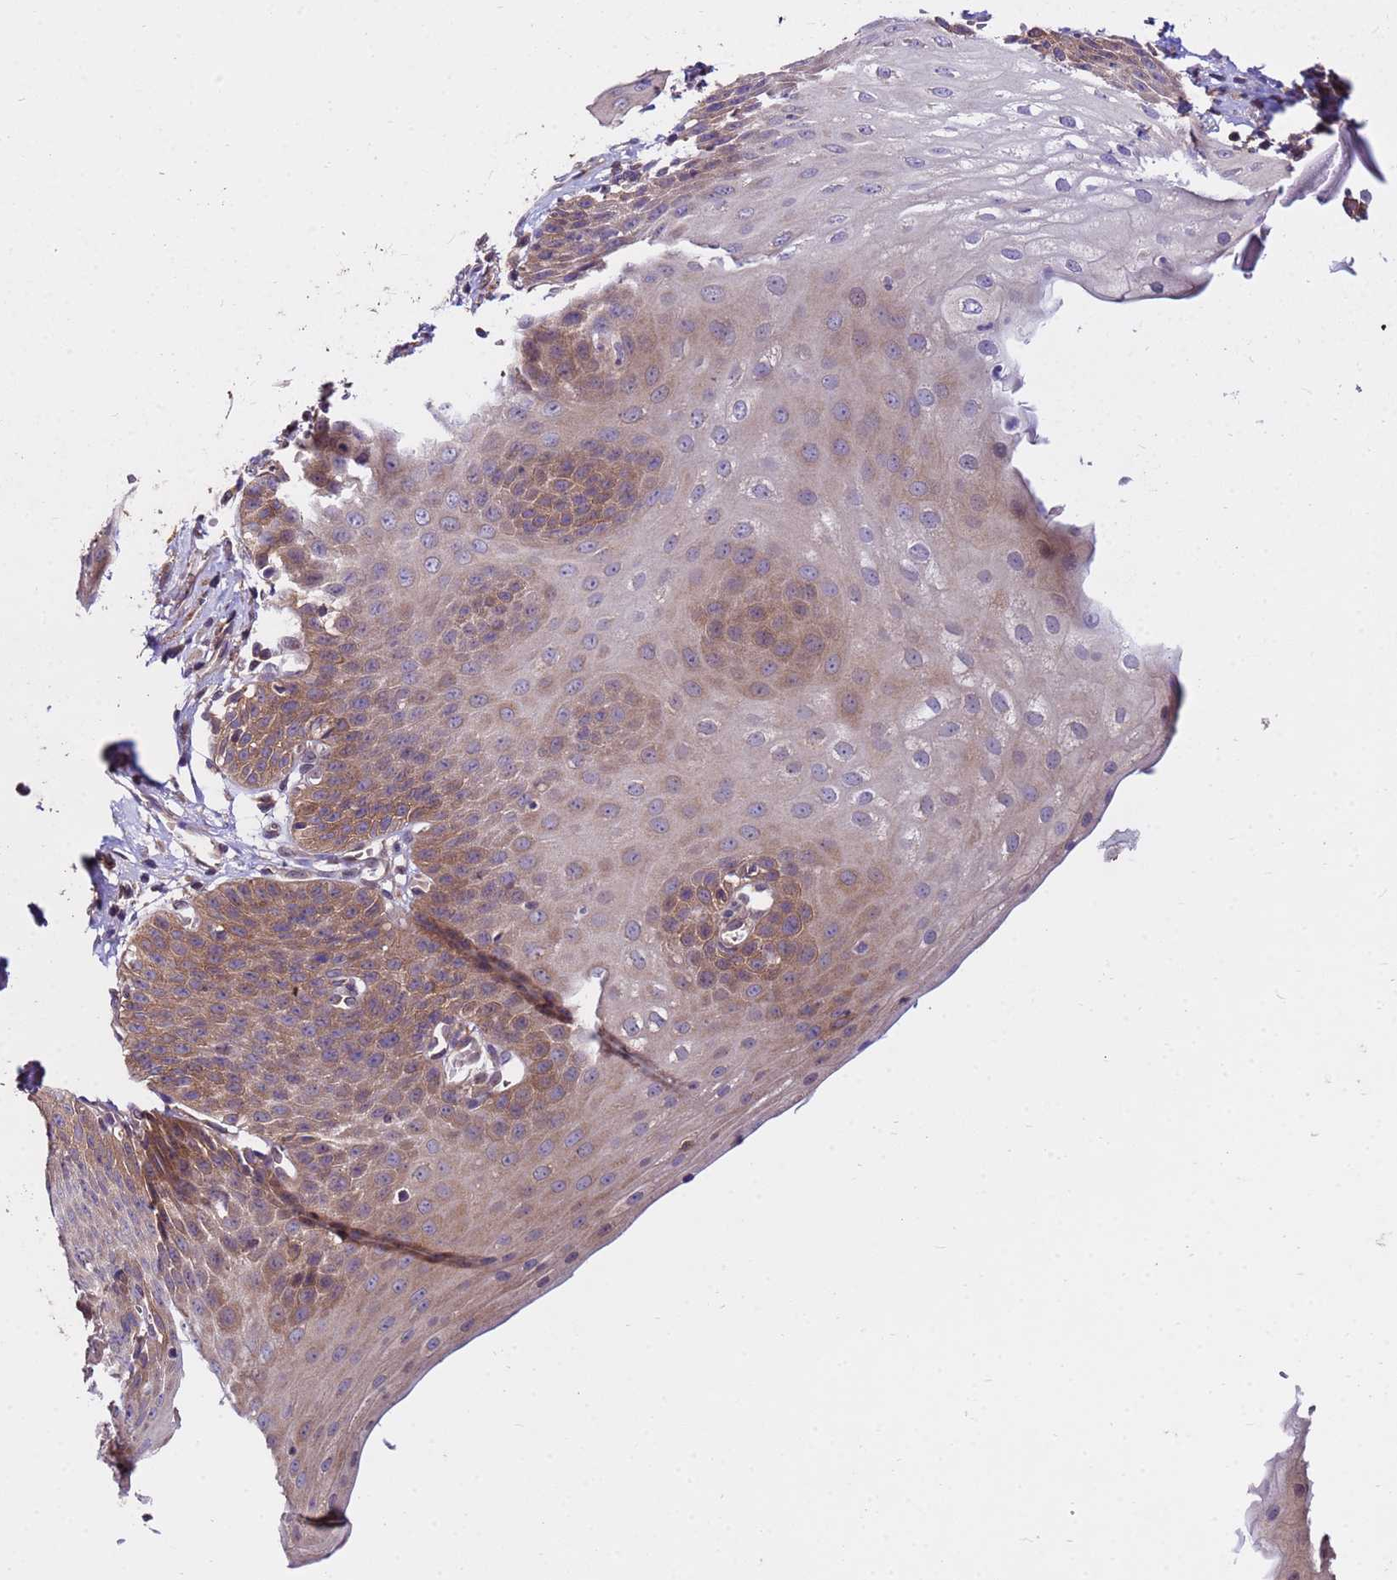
{"staining": {"intensity": "moderate", "quantity": ">75%", "location": "cytoplasmic/membranous"}, "tissue": "esophagus", "cell_type": "Squamous epithelial cells", "image_type": "normal", "snomed": [{"axis": "morphology", "description": "Normal tissue, NOS"}, {"axis": "topography", "description": "Esophagus"}], "caption": "Squamous epithelial cells reveal medium levels of moderate cytoplasmic/membranous expression in approximately >75% of cells in normal human esophagus. The staining was performed using DAB to visualize the protein expression in brown, while the nuclei were stained in blue with hematoxylin (Magnification: 20x).", "gene": "GET3", "patient": {"sex": "male", "age": 71}}